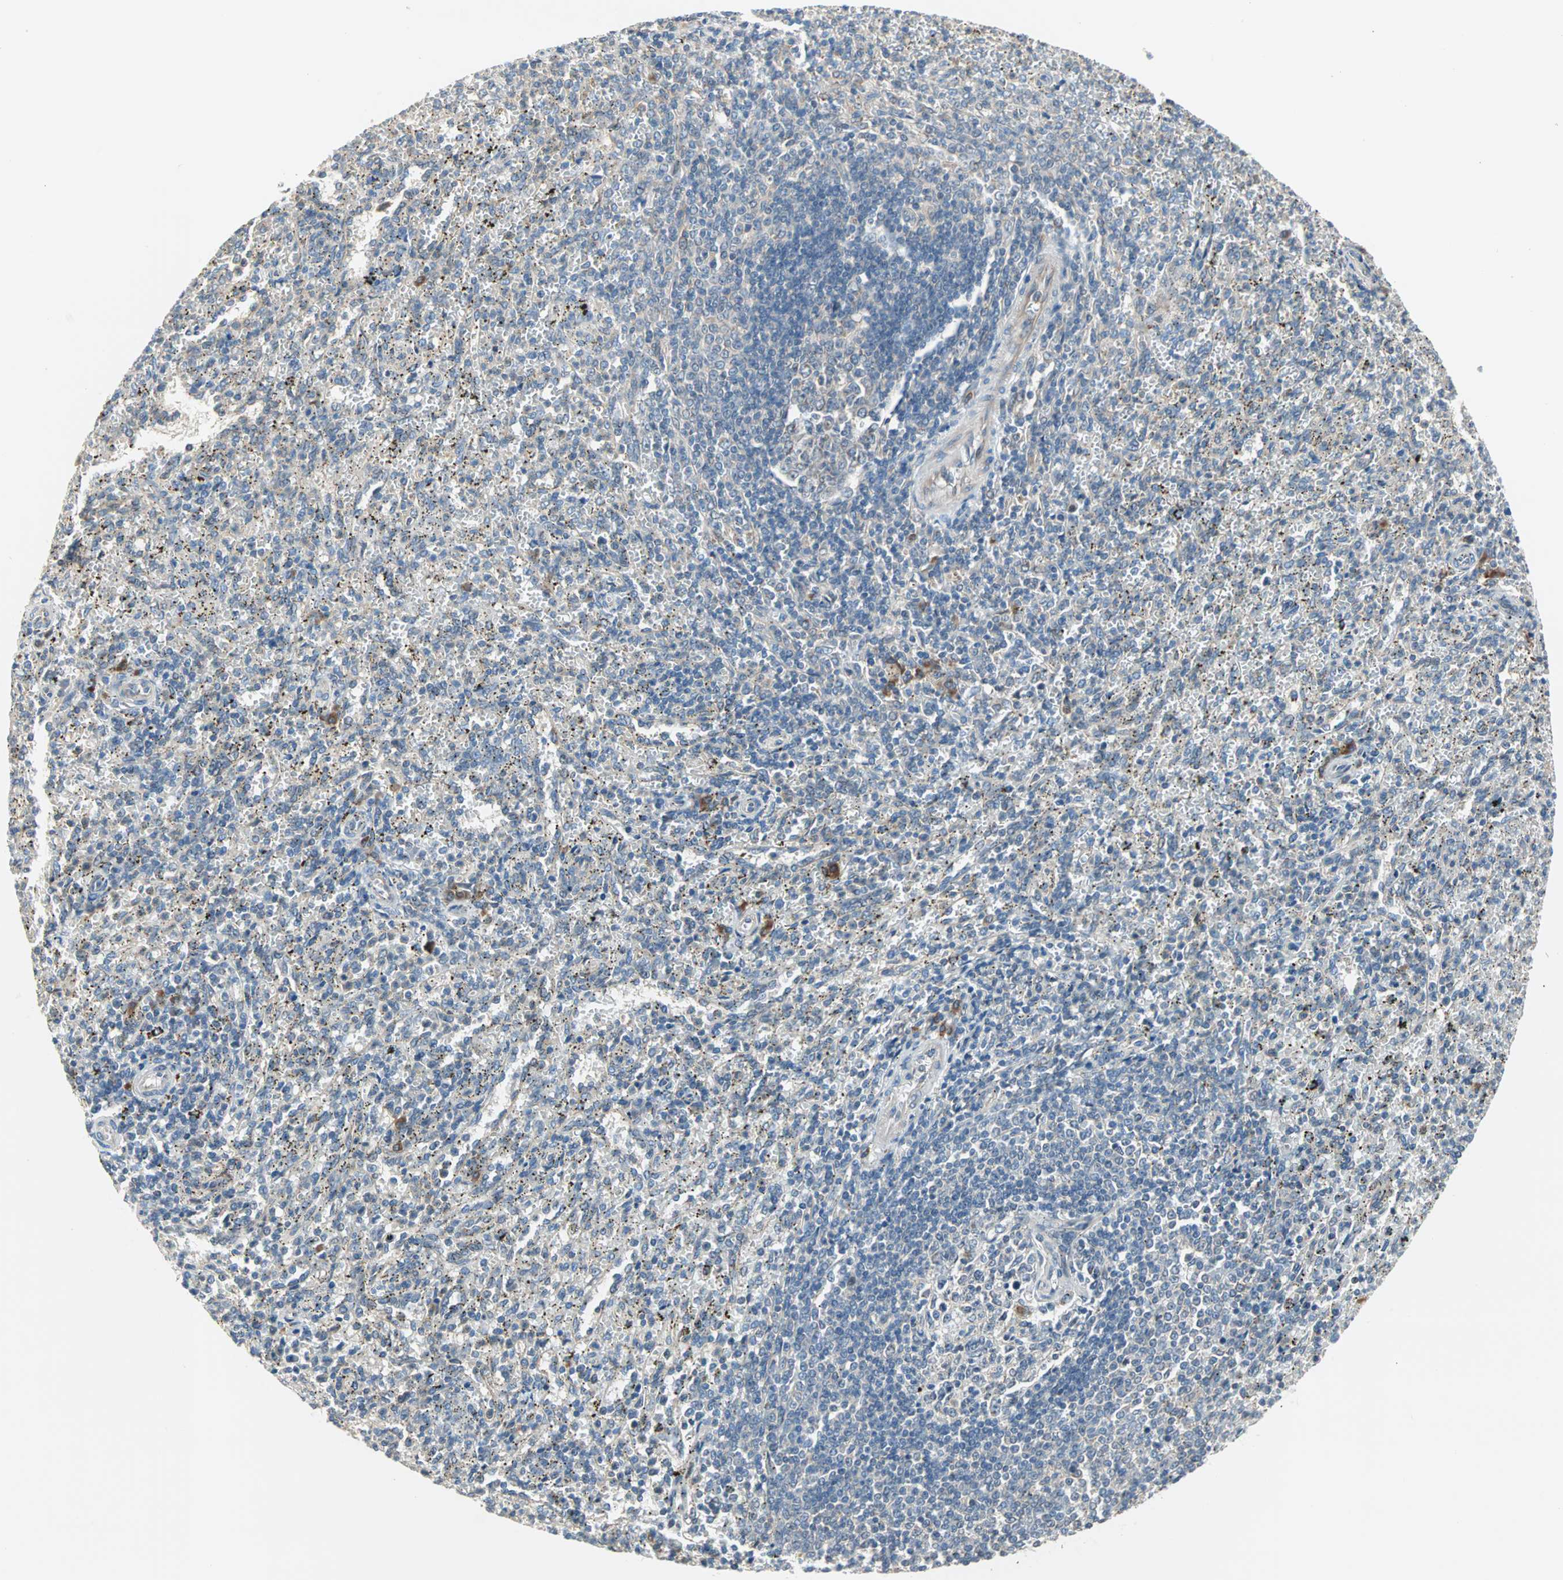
{"staining": {"intensity": "moderate", "quantity": "<25%", "location": "cytoplasmic/membranous"}, "tissue": "spleen", "cell_type": "Cells in red pulp", "image_type": "normal", "snomed": [{"axis": "morphology", "description": "Normal tissue, NOS"}, {"axis": "topography", "description": "Spleen"}], "caption": "An immunohistochemistry (IHC) photomicrograph of benign tissue is shown. Protein staining in brown labels moderate cytoplasmic/membranous positivity in spleen within cells in red pulp.", "gene": "SAR1A", "patient": {"sex": "female", "age": 10}}